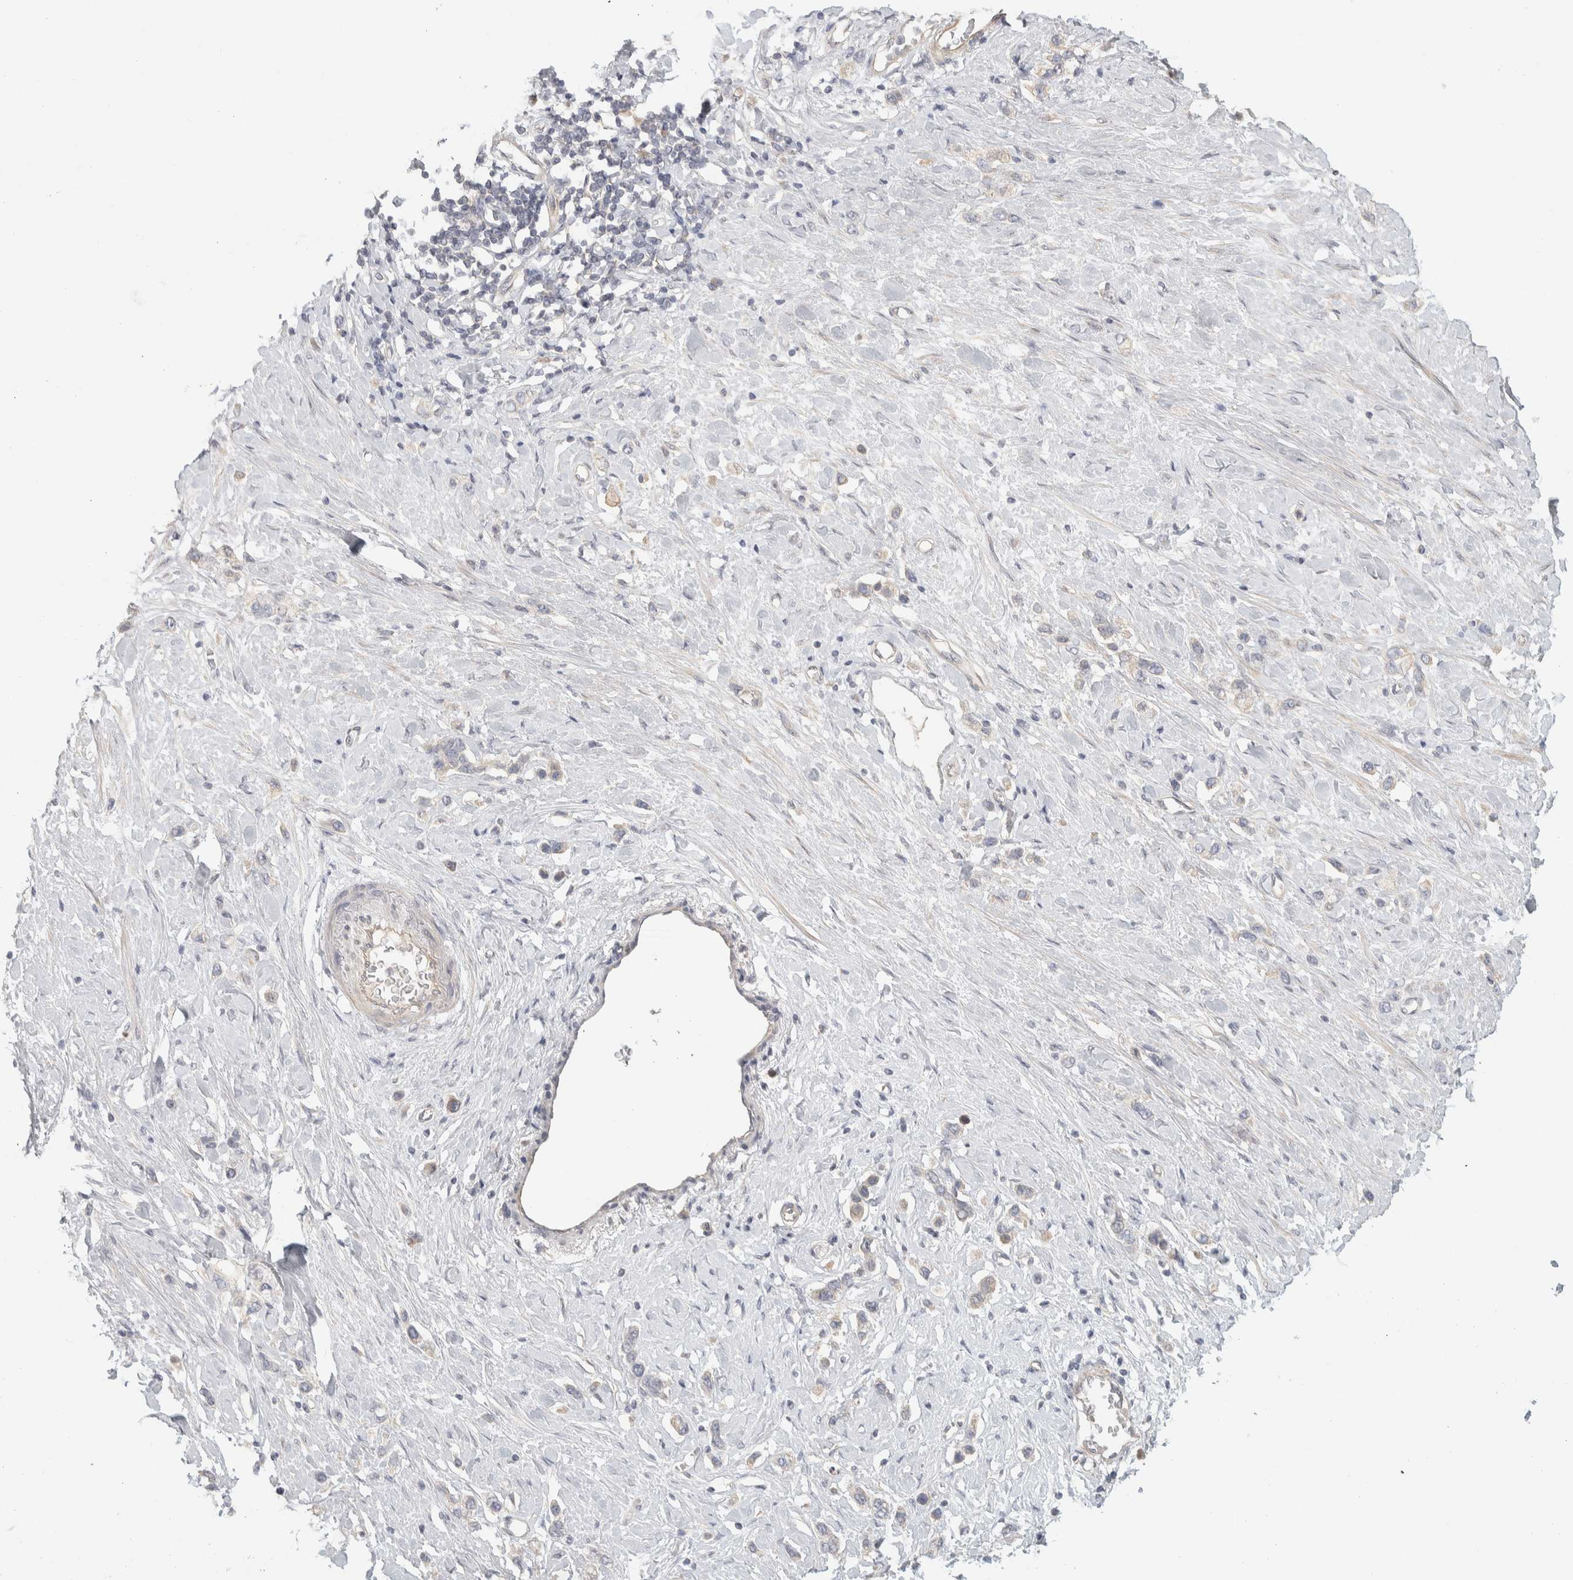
{"staining": {"intensity": "negative", "quantity": "none", "location": "none"}, "tissue": "stomach cancer", "cell_type": "Tumor cells", "image_type": "cancer", "snomed": [{"axis": "morphology", "description": "Adenocarcinoma, NOS"}, {"axis": "topography", "description": "Stomach"}], "caption": "High magnification brightfield microscopy of stomach adenocarcinoma stained with DAB (brown) and counterstained with hematoxylin (blue): tumor cells show no significant expression.", "gene": "DCXR", "patient": {"sex": "female", "age": 65}}